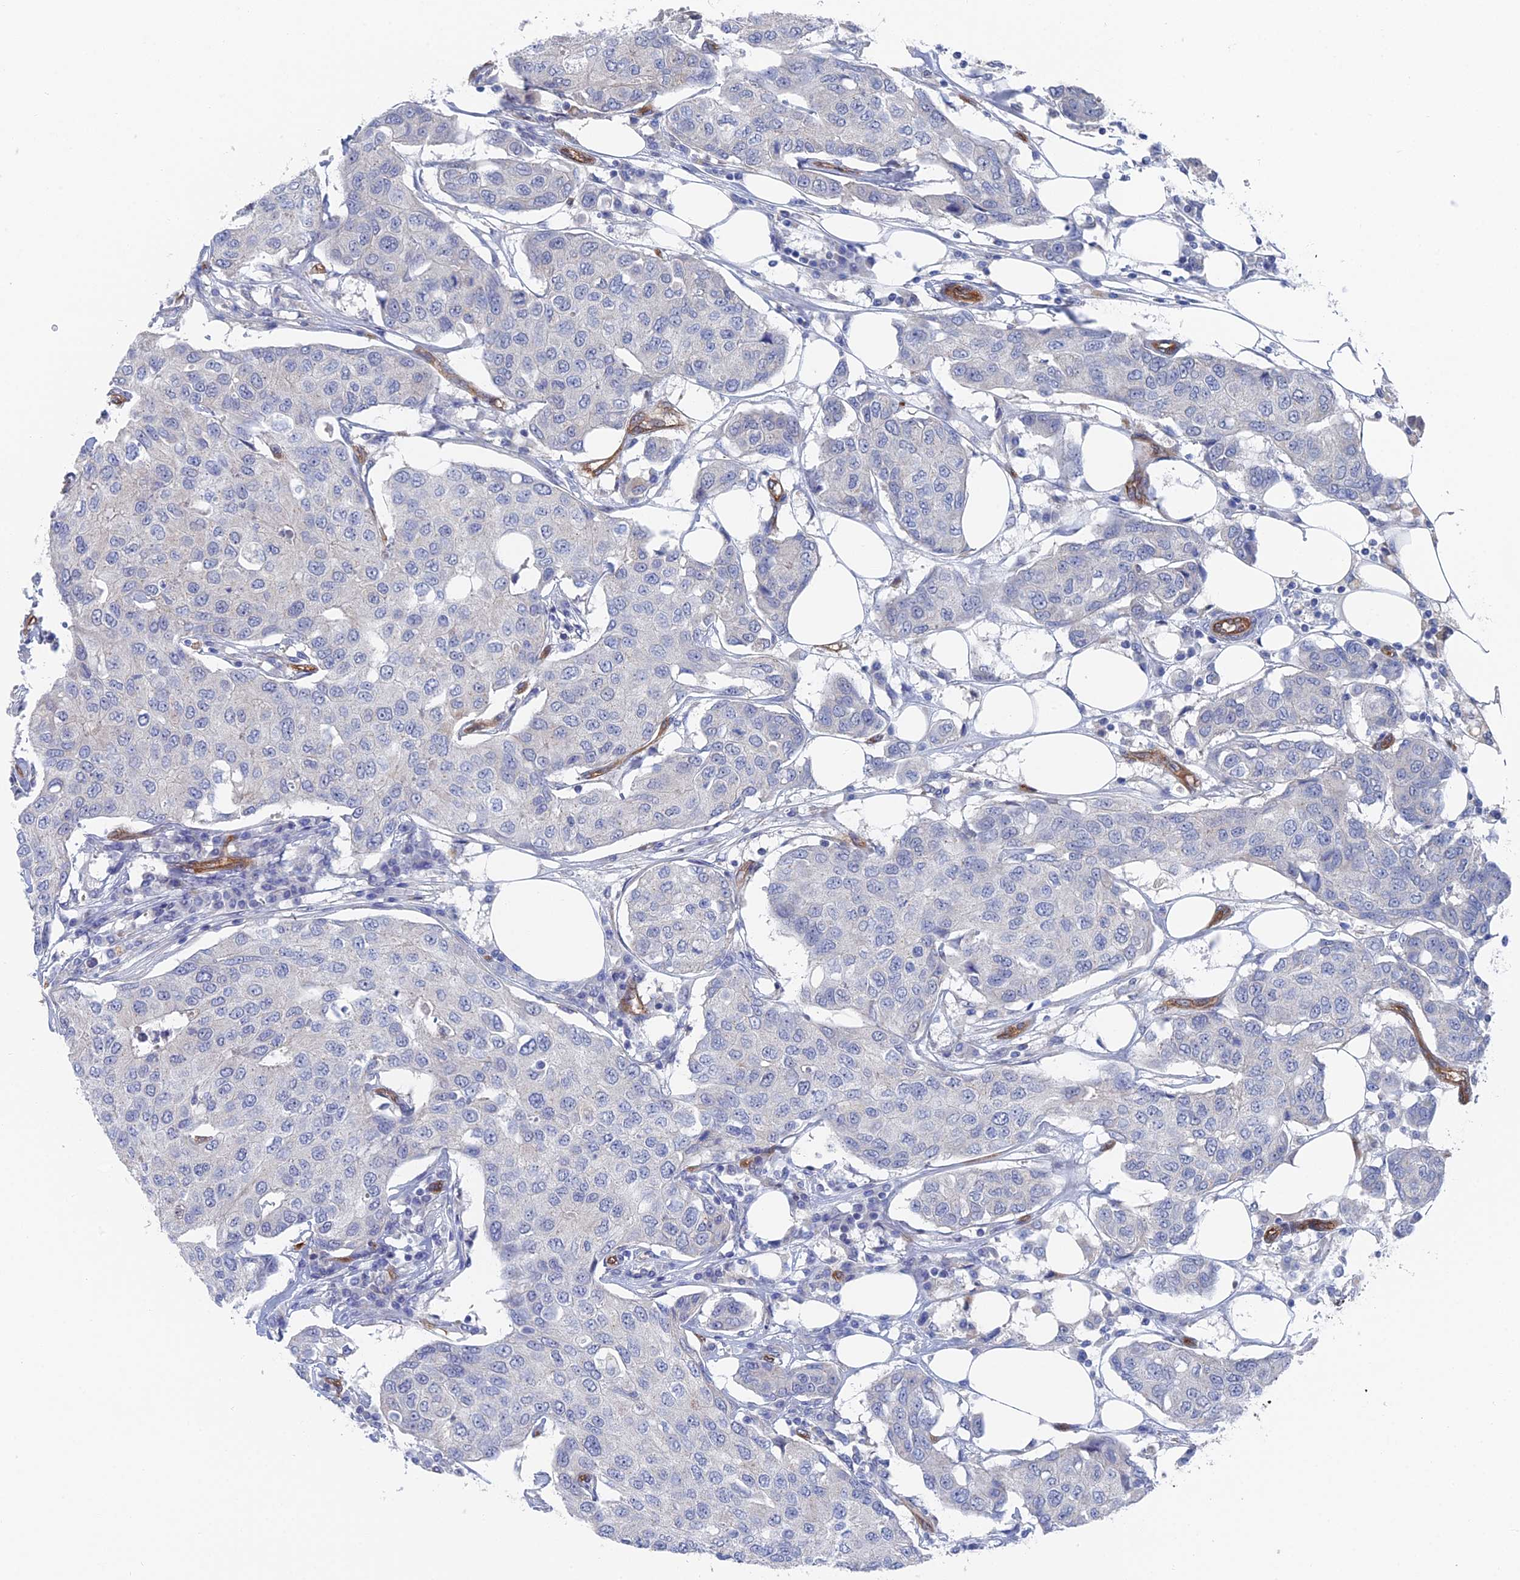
{"staining": {"intensity": "negative", "quantity": "none", "location": "none"}, "tissue": "breast cancer", "cell_type": "Tumor cells", "image_type": "cancer", "snomed": [{"axis": "morphology", "description": "Duct carcinoma"}, {"axis": "topography", "description": "Breast"}], "caption": "A photomicrograph of invasive ductal carcinoma (breast) stained for a protein demonstrates no brown staining in tumor cells.", "gene": "ARAP3", "patient": {"sex": "female", "age": 80}}